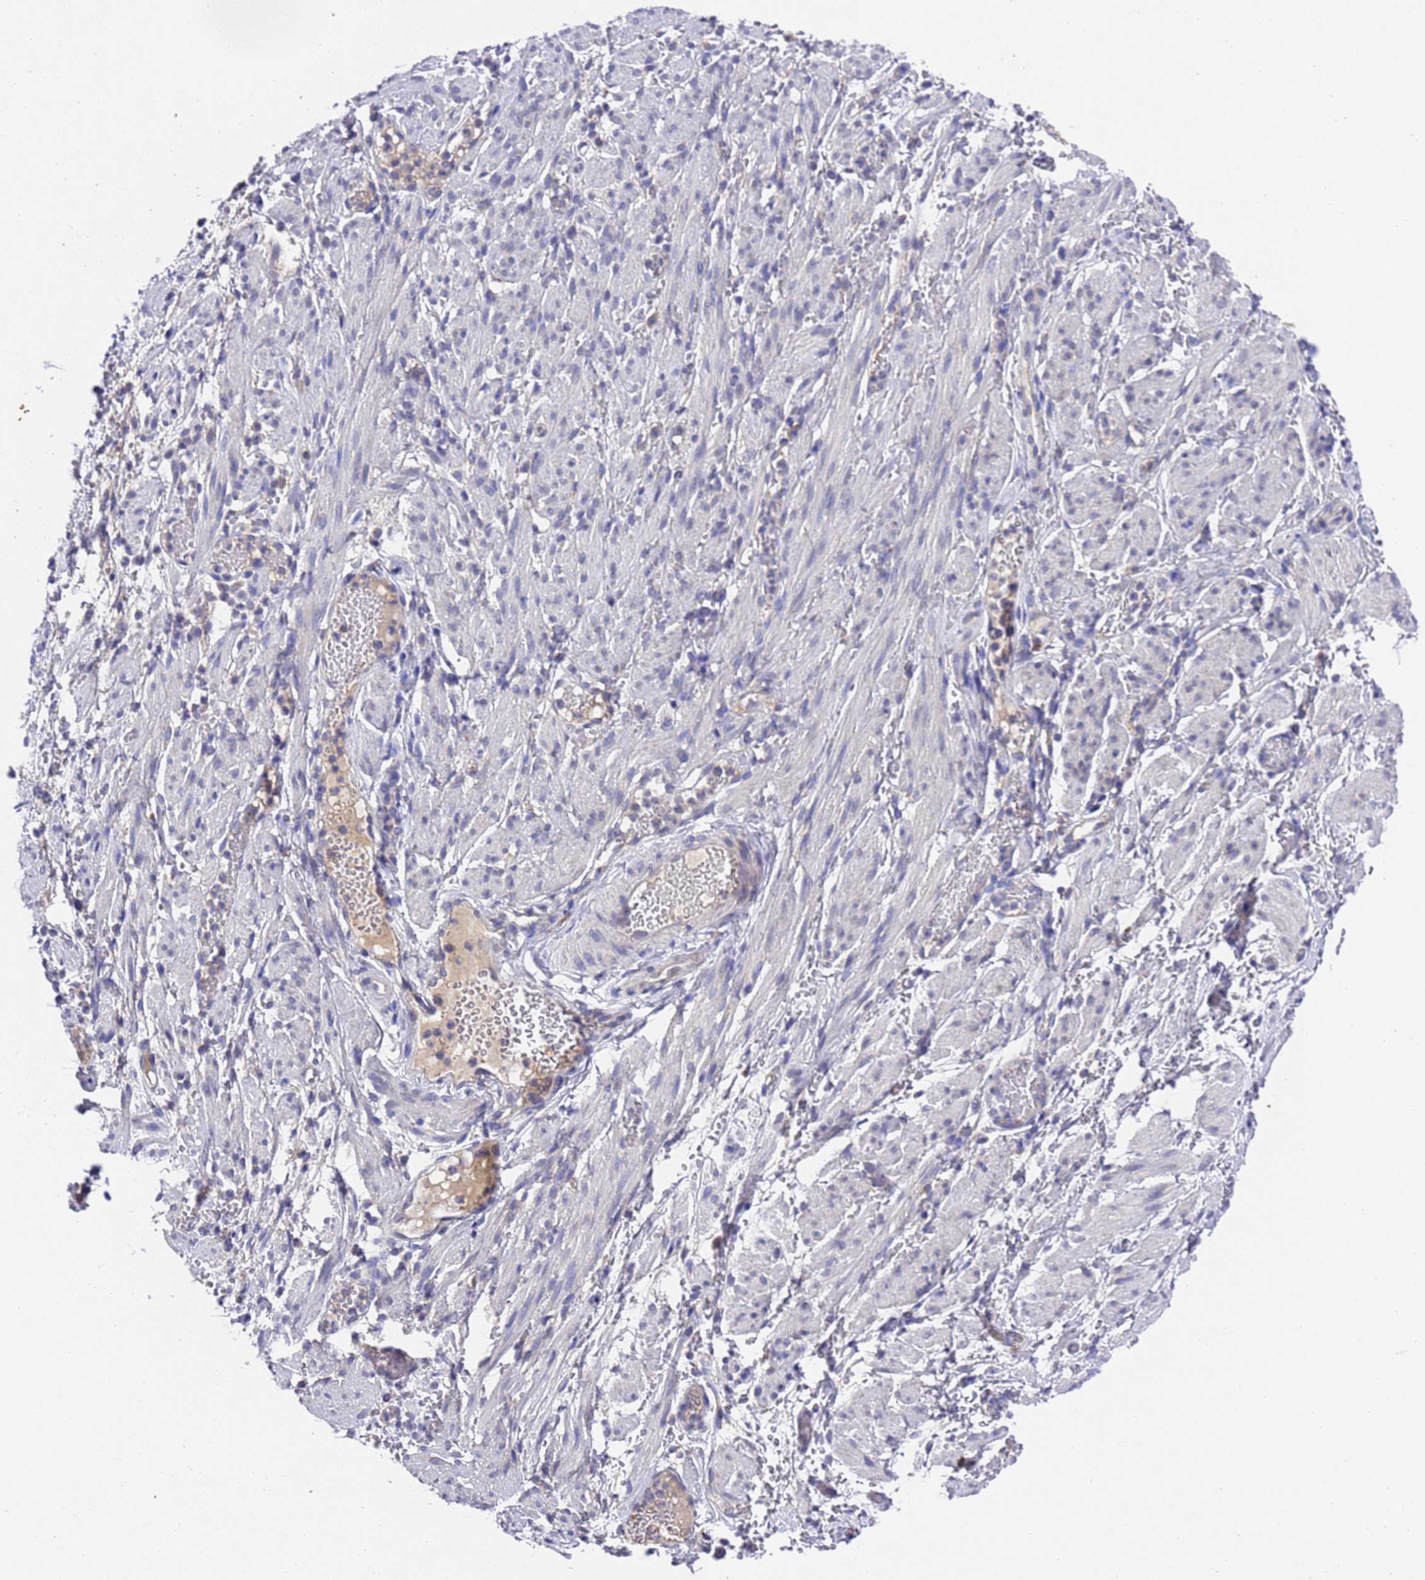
{"staining": {"intensity": "negative", "quantity": "none", "location": "none"}, "tissue": "adipose tissue", "cell_type": "Adipocytes", "image_type": "normal", "snomed": [{"axis": "morphology", "description": "Normal tissue, NOS"}, {"axis": "topography", "description": "Smooth muscle"}, {"axis": "topography", "description": "Peripheral nerve tissue"}], "caption": "This is a histopathology image of IHC staining of normal adipose tissue, which shows no expression in adipocytes. (Stains: DAB (3,3'-diaminobenzidine) immunohistochemistry with hematoxylin counter stain, Microscopy: brightfield microscopy at high magnification).", "gene": "DCAF12L1", "patient": {"sex": "female", "age": 39}}